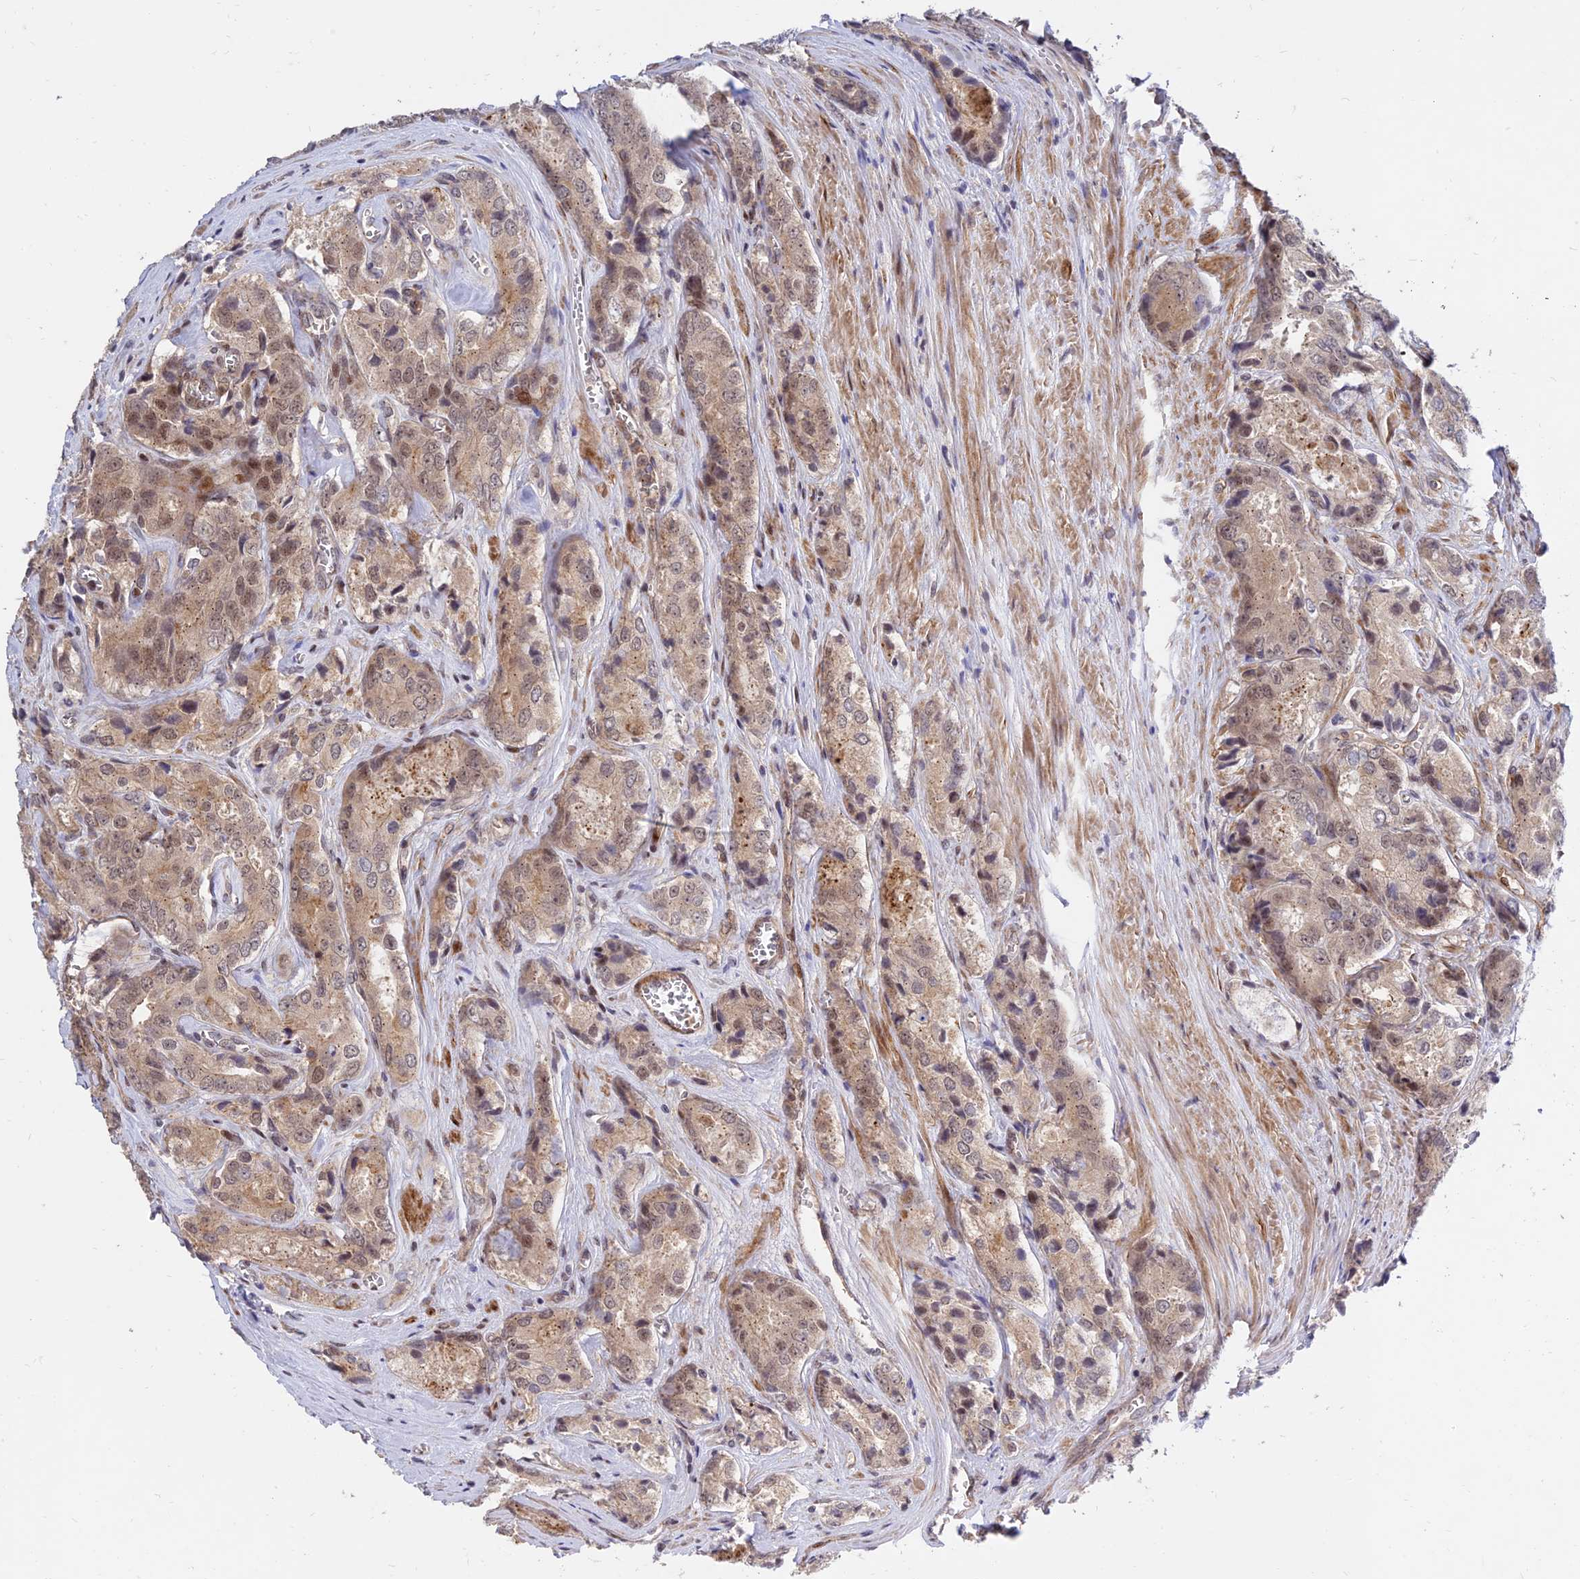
{"staining": {"intensity": "weak", "quantity": ">75%", "location": "cytoplasmic/membranous,nuclear"}, "tissue": "prostate cancer", "cell_type": "Tumor cells", "image_type": "cancer", "snomed": [{"axis": "morphology", "description": "Adenocarcinoma, Low grade"}, {"axis": "topography", "description": "Prostate"}], "caption": "A photomicrograph of human prostate cancer (adenocarcinoma (low-grade)) stained for a protein shows weak cytoplasmic/membranous and nuclear brown staining in tumor cells. (Brightfield microscopy of DAB IHC at high magnification).", "gene": "ZNF85", "patient": {"sex": "male", "age": 68}}